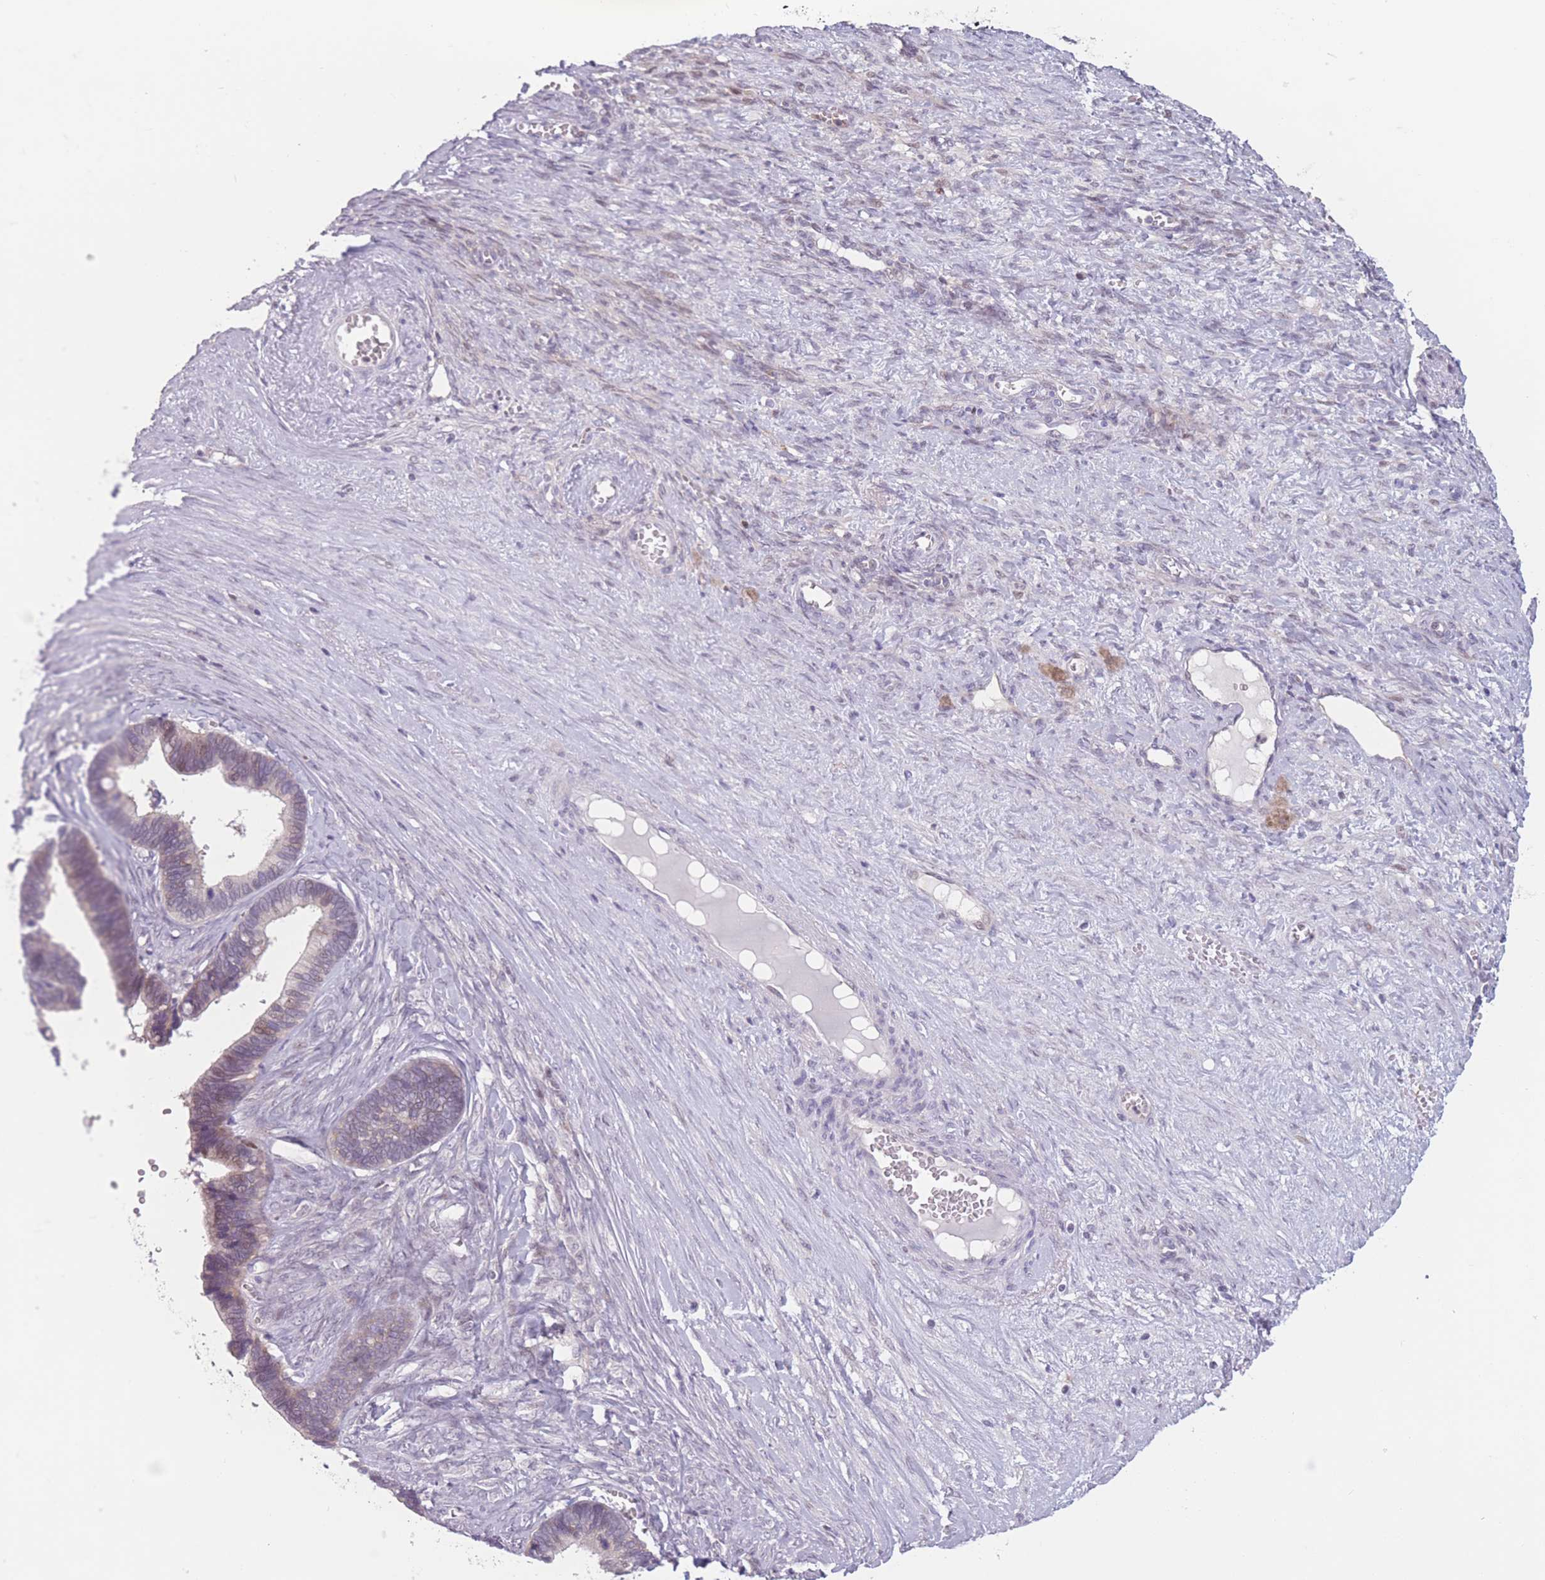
{"staining": {"intensity": "weak", "quantity": "25%-75%", "location": "cytoplasmic/membranous,nuclear"}, "tissue": "ovarian cancer", "cell_type": "Tumor cells", "image_type": "cancer", "snomed": [{"axis": "morphology", "description": "Cystadenocarcinoma, serous, NOS"}, {"axis": "topography", "description": "Ovary"}], "caption": "A brown stain highlights weak cytoplasmic/membranous and nuclear staining of a protein in ovarian serous cystadenocarcinoma tumor cells.", "gene": "ZNF439", "patient": {"sex": "female", "age": 56}}